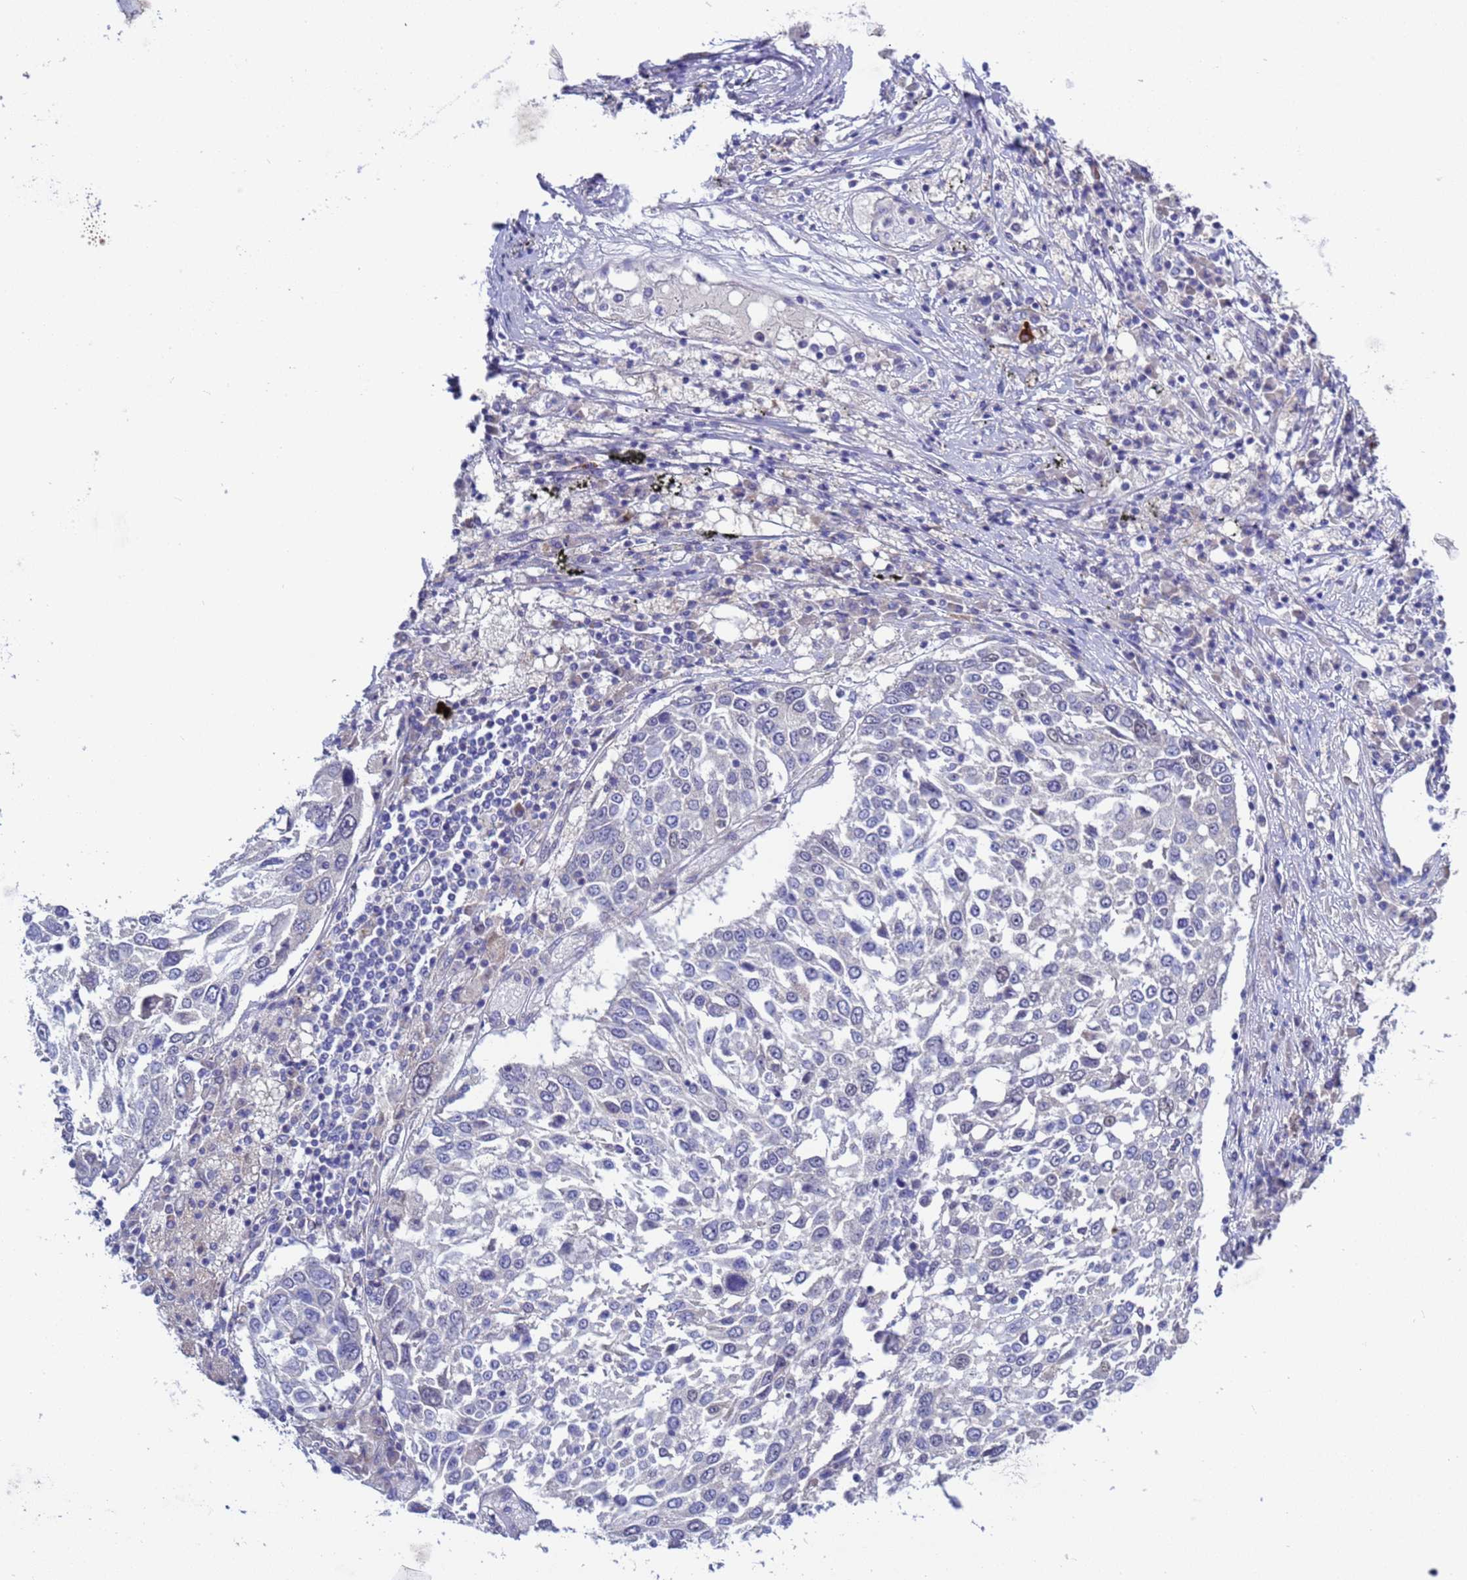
{"staining": {"intensity": "negative", "quantity": "none", "location": "none"}, "tissue": "lung cancer", "cell_type": "Tumor cells", "image_type": "cancer", "snomed": [{"axis": "morphology", "description": "Squamous cell carcinoma, NOS"}, {"axis": "topography", "description": "Lung"}], "caption": "The image shows no significant expression in tumor cells of lung cancer (squamous cell carcinoma).", "gene": "RC3H2", "patient": {"sex": "male", "age": 65}}